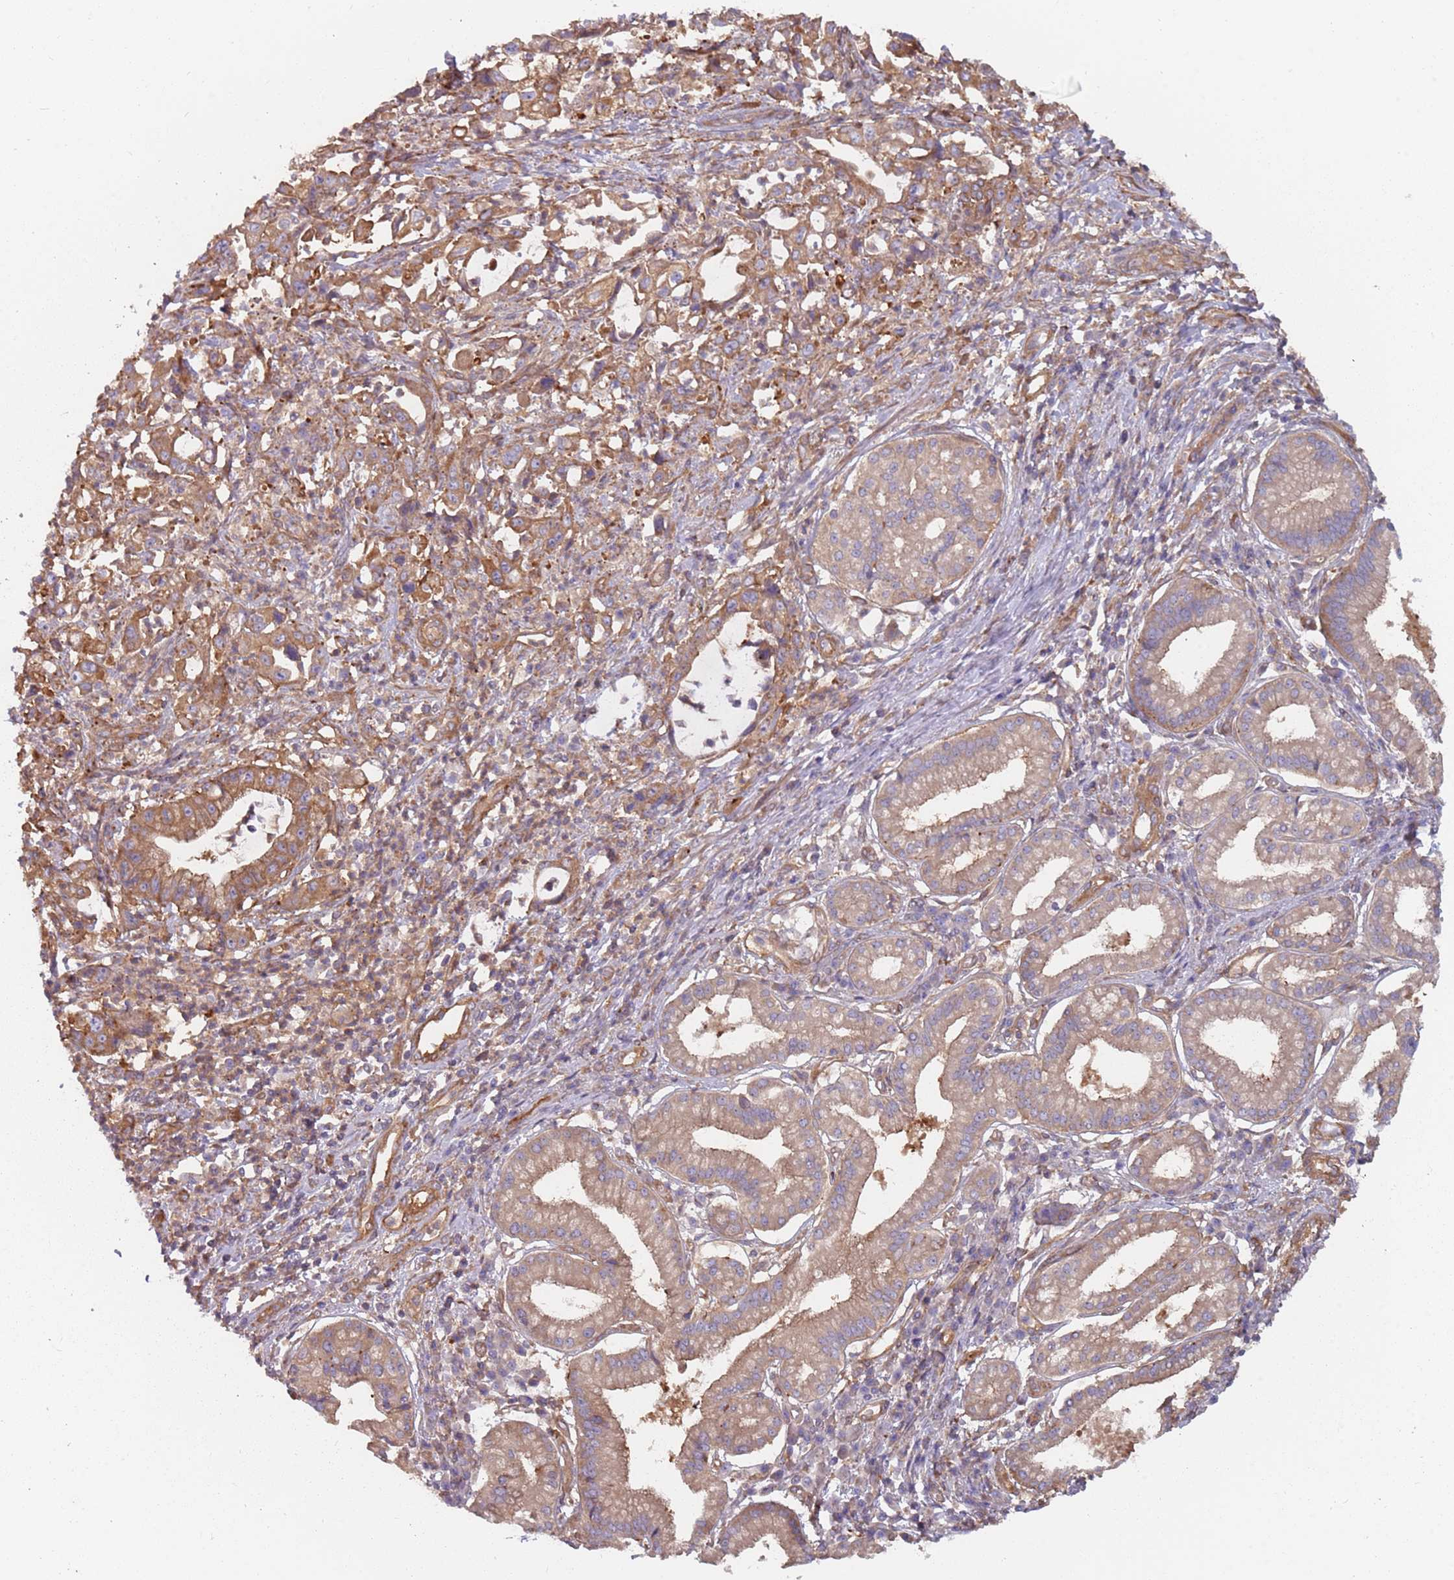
{"staining": {"intensity": "moderate", "quantity": ">75%", "location": "cytoplasmic/membranous"}, "tissue": "pancreatic cancer", "cell_type": "Tumor cells", "image_type": "cancer", "snomed": [{"axis": "morphology", "description": "Adenocarcinoma, NOS"}, {"axis": "topography", "description": "Pancreas"}], "caption": "Approximately >75% of tumor cells in pancreatic adenocarcinoma demonstrate moderate cytoplasmic/membranous protein staining as visualized by brown immunohistochemical staining.", "gene": "SPDL1", "patient": {"sex": "female", "age": 61}}